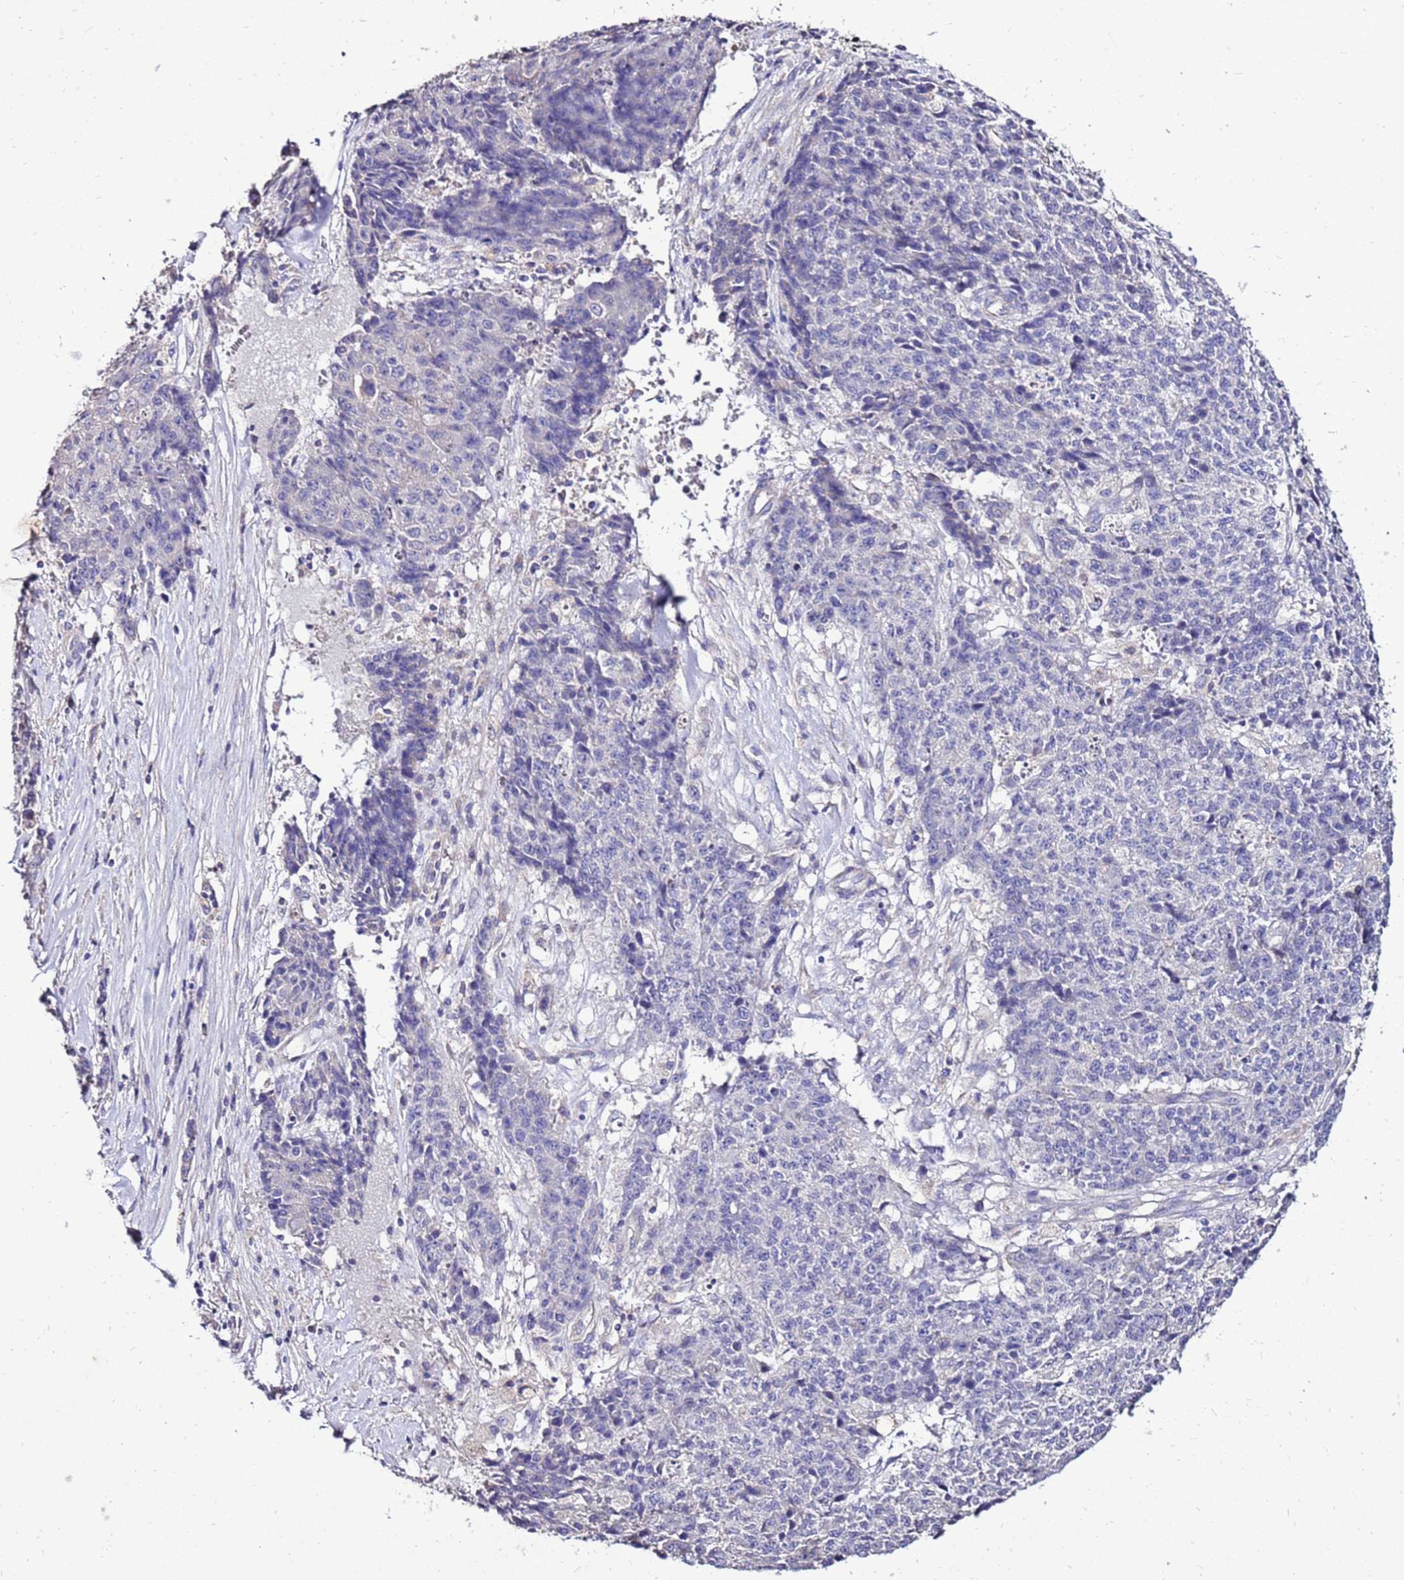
{"staining": {"intensity": "negative", "quantity": "none", "location": "none"}, "tissue": "ovarian cancer", "cell_type": "Tumor cells", "image_type": "cancer", "snomed": [{"axis": "morphology", "description": "Carcinoma, endometroid"}, {"axis": "topography", "description": "Ovary"}], "caption": "IHC of endometroid carcinoma (ovarian) reveals no positivity in tumor cells.", "gene": "TMEM106C", "patient": {"sex": "female", "age": 42}}